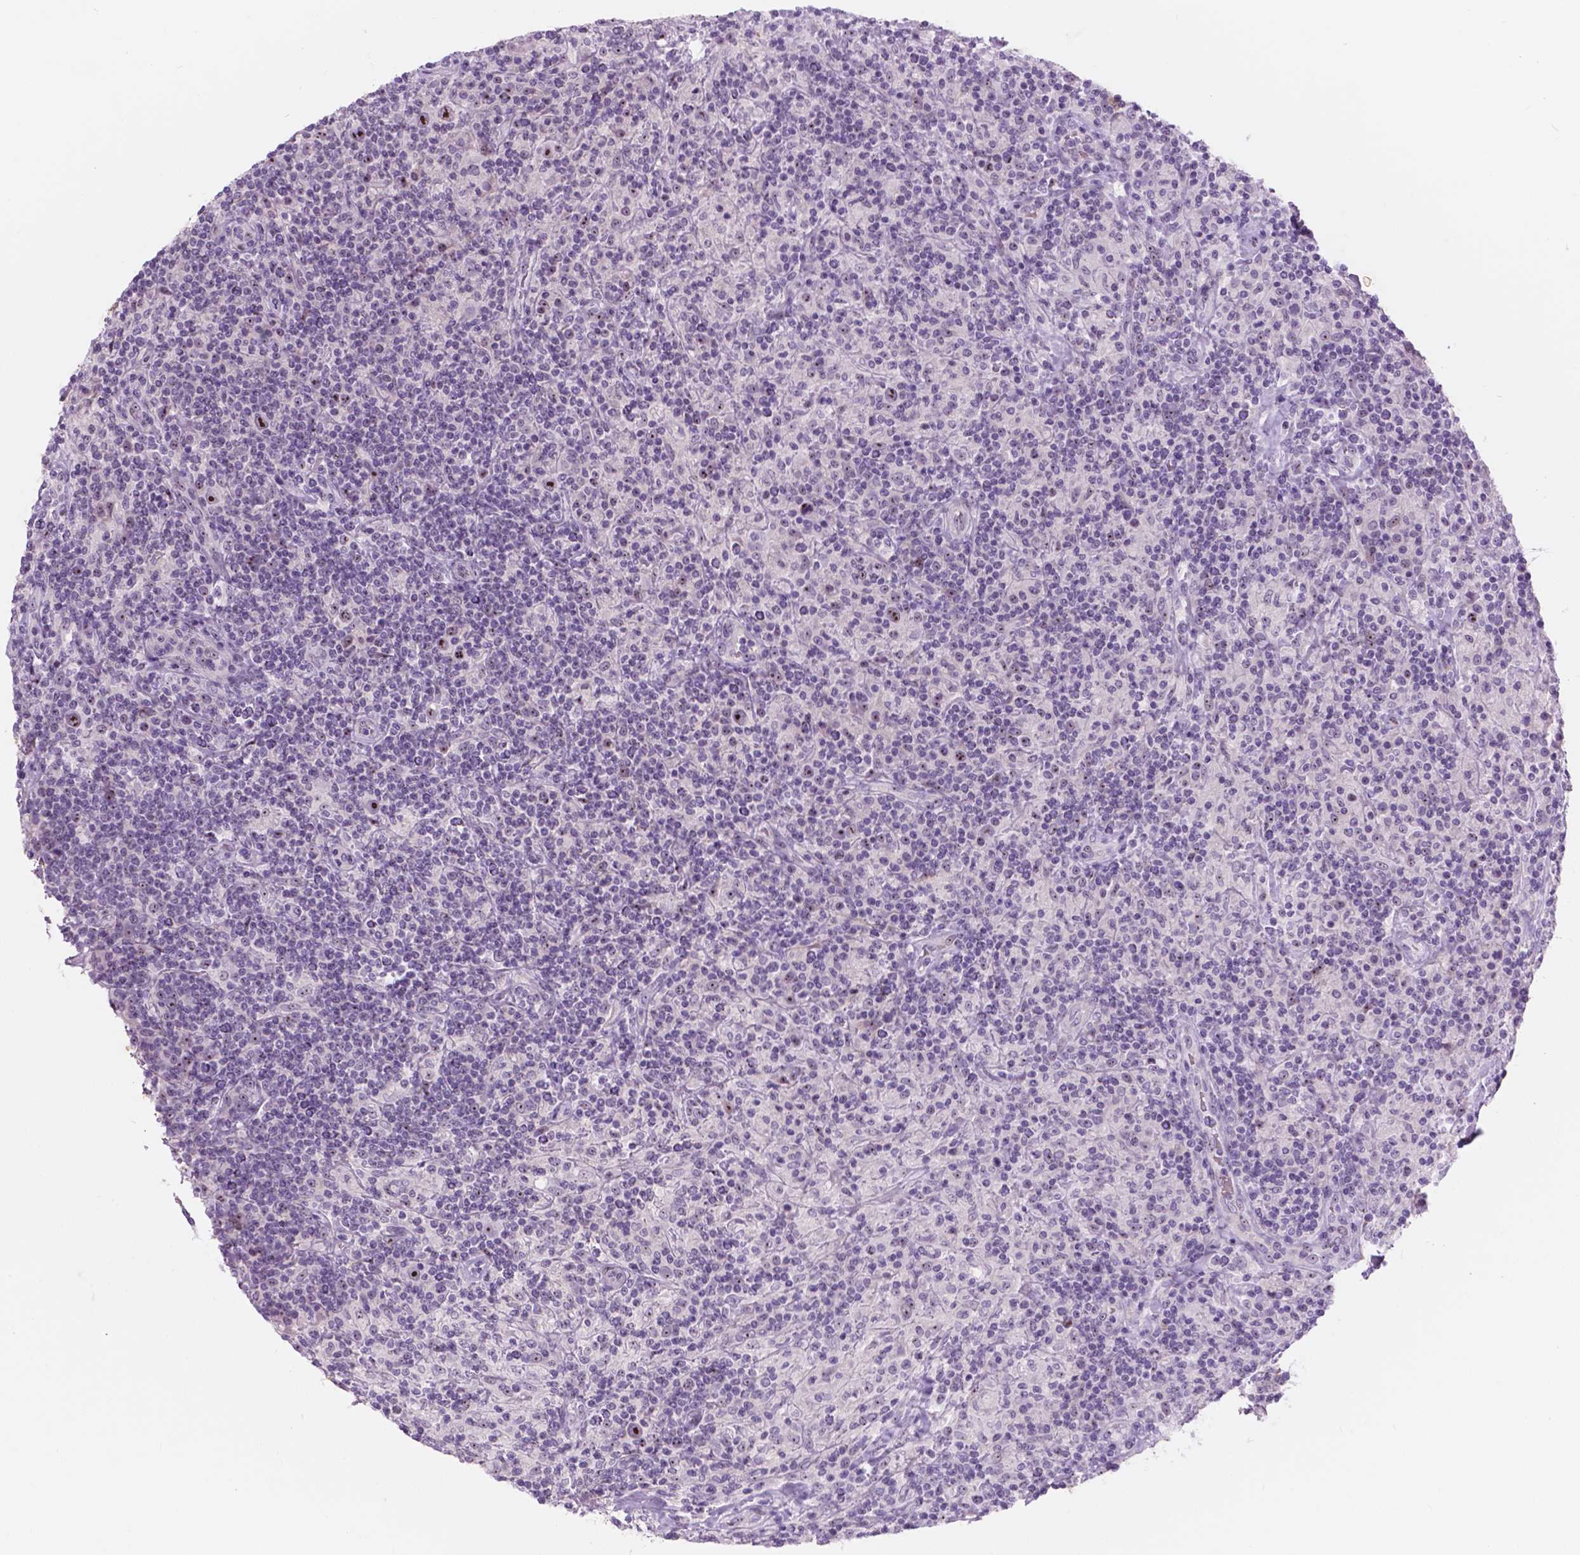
{"staining": {"intensity": "strong", "quantity": ">75%", "location": "nuclear"}, "tissue": "lymphoma", "cell_type": "Tumor cells", "image_type": "cancer", "snomed": [{"axis": "morphology", "description": "Hodgkin's disease, NOS"}, {"axis": "topography", "description": "Lymph node"}], "caption": "This is an image of immunohistochemistry (IHC) staining of lymphoma, which shows strong staining in the nuclear of tumor cells.", "gene": "ZNF853", "patient": {"sex": "male", "age": 70}}